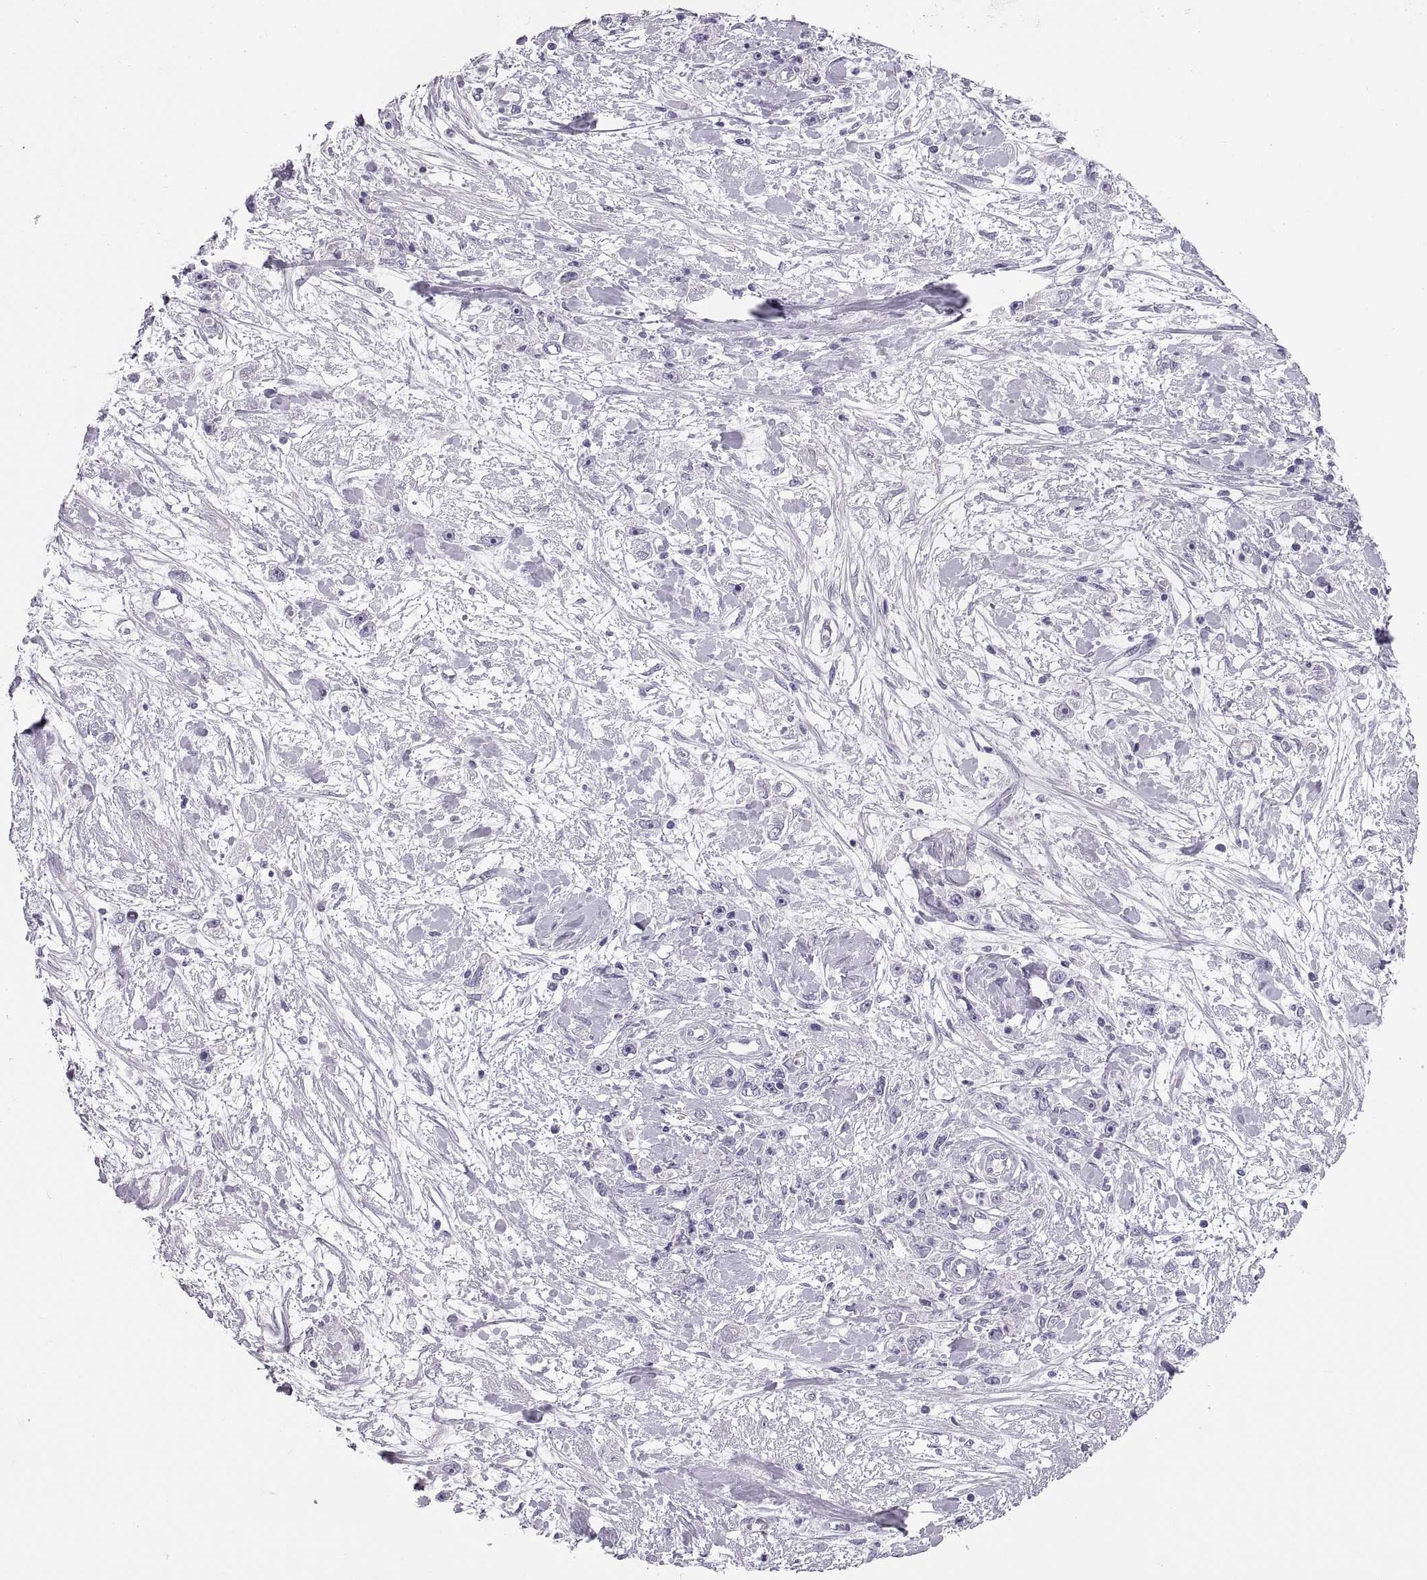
{"staining": {"intensity": "negative", "quantity": "none", "location": "none"}, "tissue": "stomach cancer", "cell_type": "Tumor cells", "image_type": "cancer", "snomed": [{"axis": "morphology", "description": "Adenocarcinoma, NOS"}, {"axis": "topography", "description": "Stomach"}], "caption": "High magnification brightfield microscopy of stomach adenocarcinoma stained with DAB (3,3'-diaminobenzidine) (brown) and counterstained with hematoxylin (blue): tumor cells show no significant staining. The staining is performed using DAB brown chromogen with nuclei counter-stained in using hematoxylin.", "gene": "QRICH2", "patient": {"sex": "female", "age": 59}}